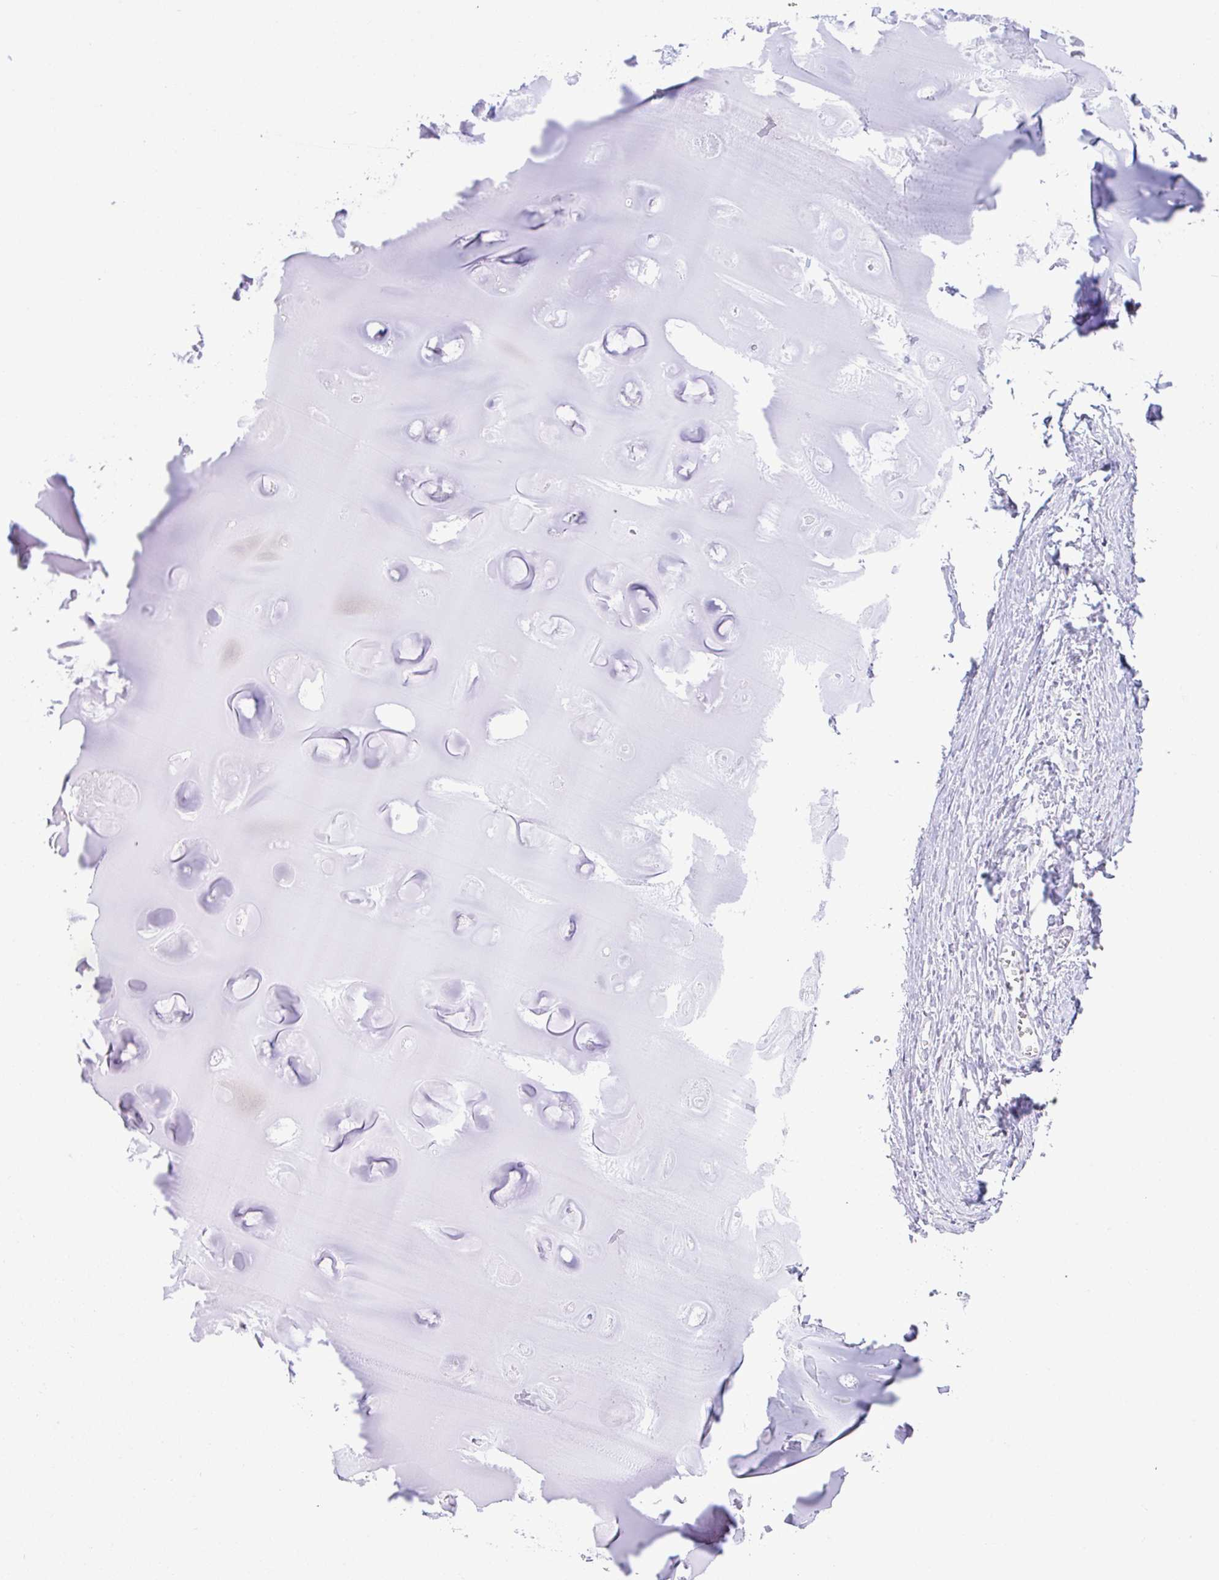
{"staining": {"intensity": "negative", "quantity": "none", "location": "none"}, "tissue": "soft tissue", "cell_type": "Fibroblasts", "image_type": "normal", "snomed": [{"axis": "morphology", "description": "Normal tissue, NOS"}, {"axis": "topography", "description": "Cartilage tissue"}], "caption": "High magnification brightfield microscopy of normal soft tissue stained with DAB (3,3'-diaminobenzidine) (brown) and counterstained with hematoxylin (blue): fibroblasts show no significant positivity. (IHC, brightfield microscopy, high magnification).", "gene": "ZBED3", "patient": {"sex": "male", "age": 57}}